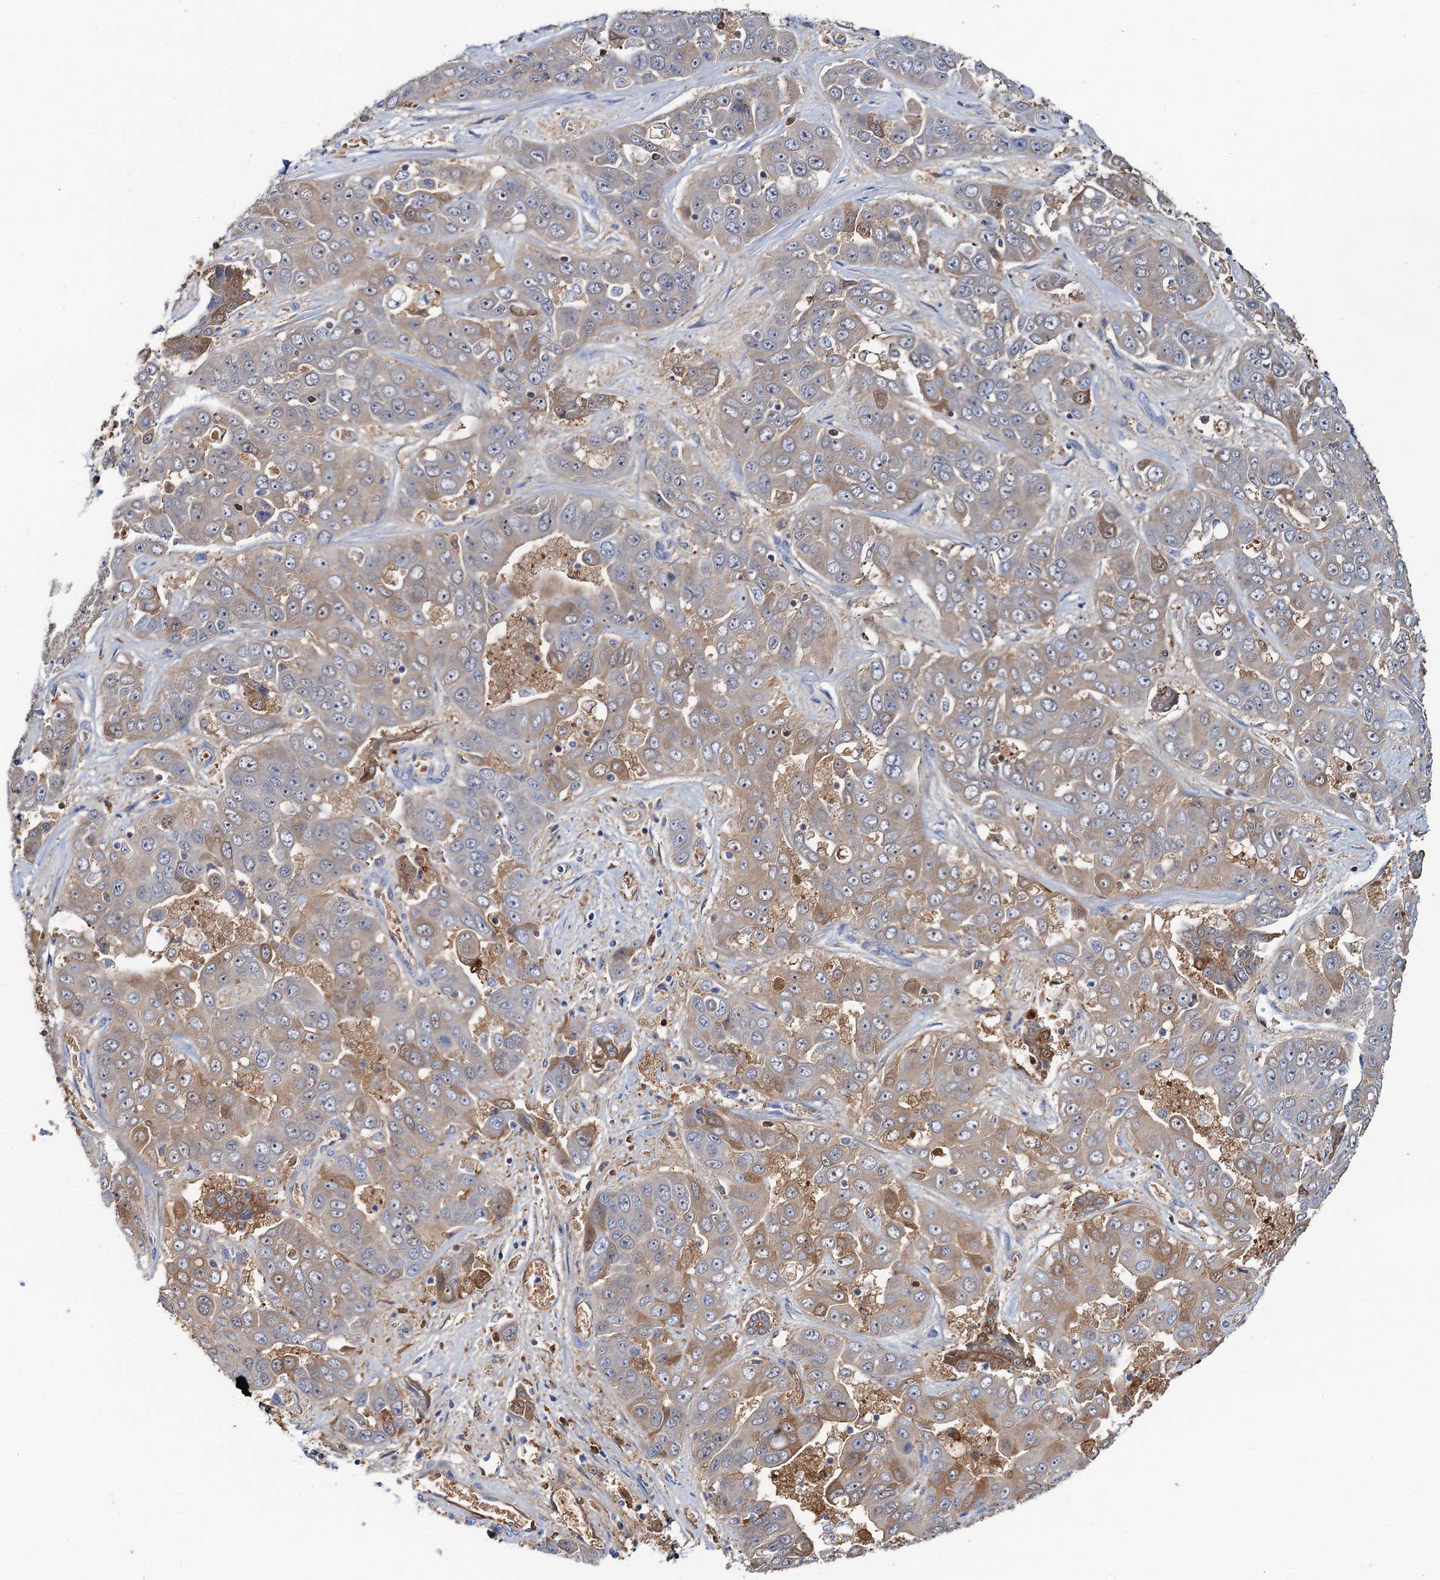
{"staining": {"intensity": "weak", "quantity": "25%-75%", "location": "cytoplasmic/membranous"}, "tissue": "liver cancer", "cell_type": "Tumor cells", "image_type": "cancer", "snomed": [{"axis": "morphology", "description": "Cholangiocarcinoma"}, {"axis": "topography", "description": "Liver"}], "caption": "Immunohistochemical staining of human liver cancer exhibits low levels of weak cytoplasmic/membranous staining in approximately 25%-75% of tumor cells. The protein is stained brown, and the nuclei are stained in blue (DAB IHC with brightfield microscopy, high magnification).", "gene": "FAH", "patient": {"sex": "female", "age": 52}}